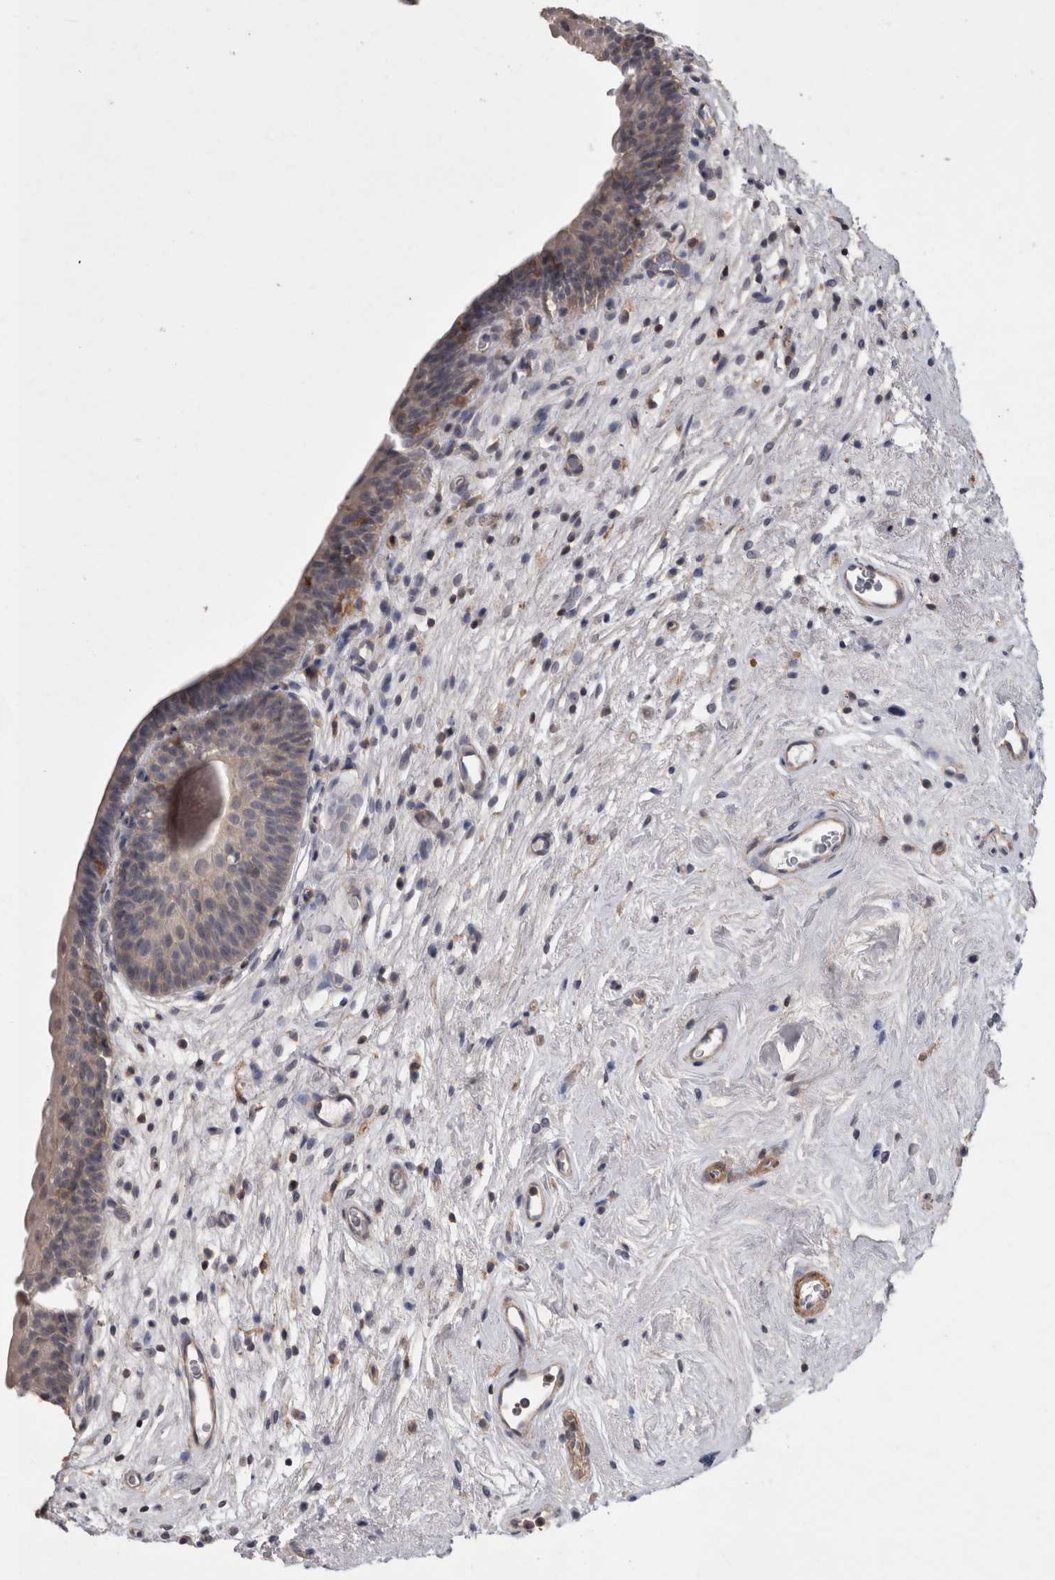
{"staining": {"intensity": "weak", "quantity": "<25%", "location": "cytoplasmic/membranous"}, "tissue": "urinary bladder", "cell_type": "Urothelial cells", "image_type": "normal", "snomed": [{"axis": "morphology", "description": "Normal tissue, NOS"}, {"axis": "topography", "description": "Urinary bladder"}], "caption": "Protein analysis of unremarkable urinary bladder exhibits no significant expression in urothelial cells. (DAB IHC visualized using brightfield microscopy, high magnification).", "gene": "SPATA48", "patient": {"sex": "male", "age": 83}}